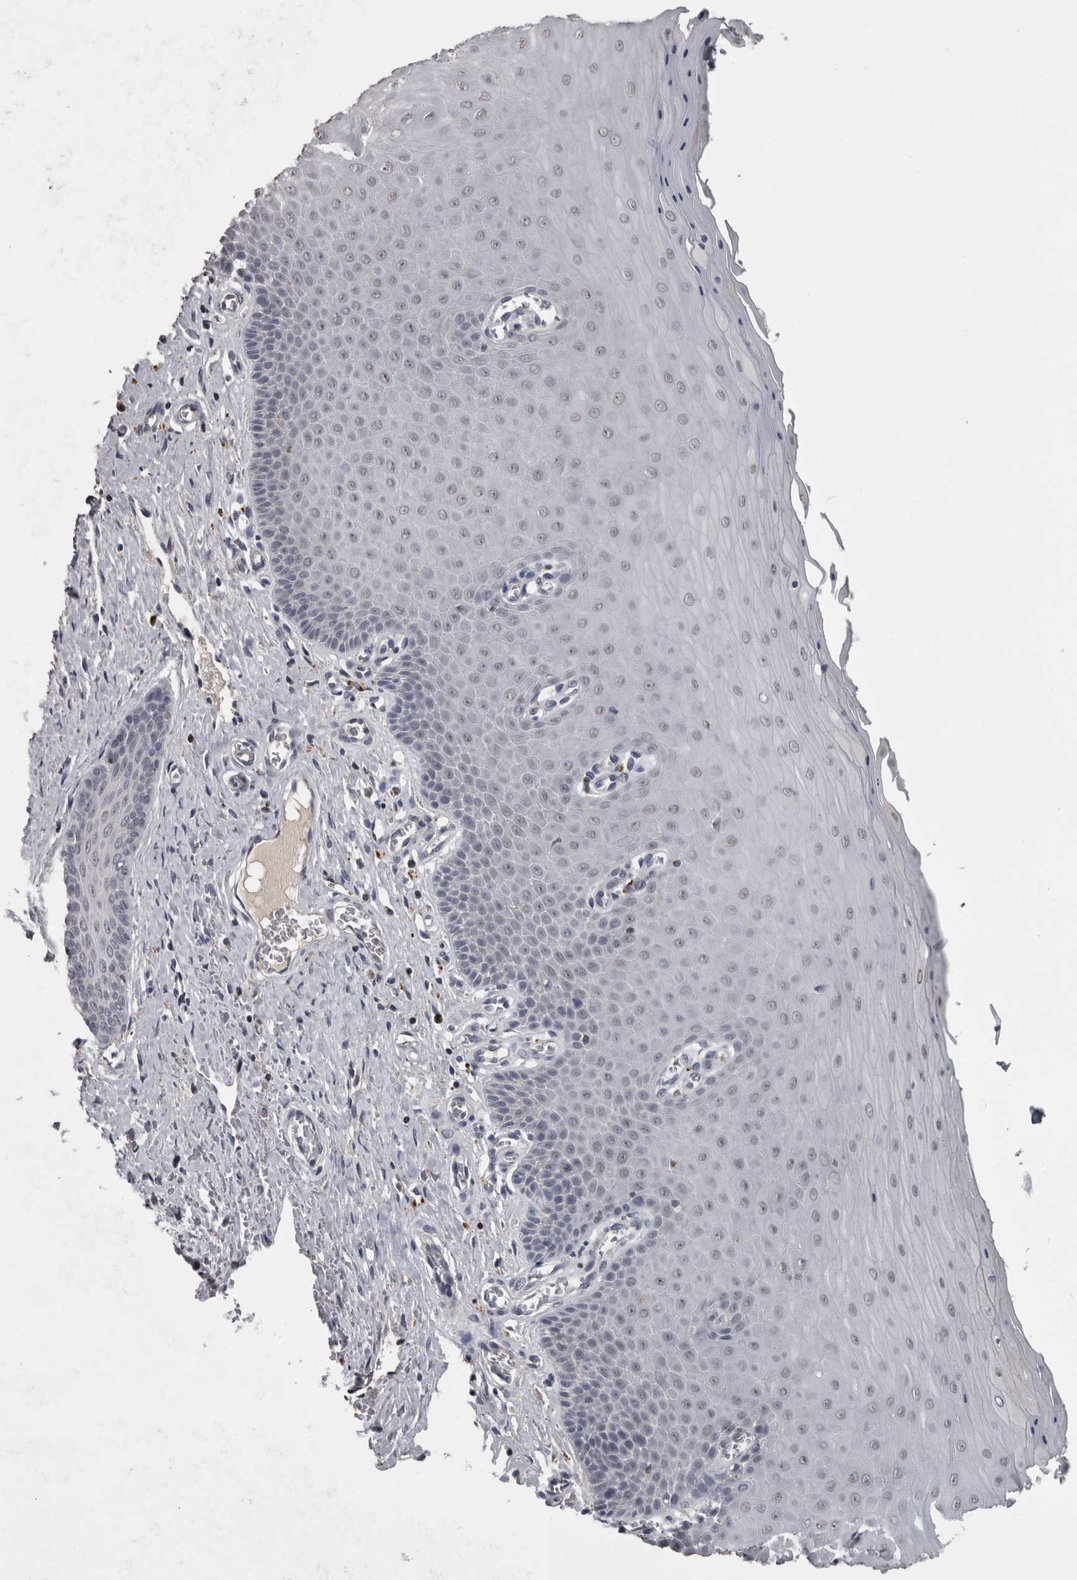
{"staining": {"intensity": "weak", "quantity": "<25%", "location": "cytoplasmic/membranous"}, "tissue": "cervix", "cell_type": "Glandular cells", "image_type": "normal", "snomed": [{"axis": "morphology", "description": "Normal tissue, NOS"}, {"axis": "topography", "description": "Cervix"}], "caption": "Image shows no significant protein staining in glandular cells of normal cervix.", "gene": "NAAA", "patient": {"sex": "female", "age": 55}}